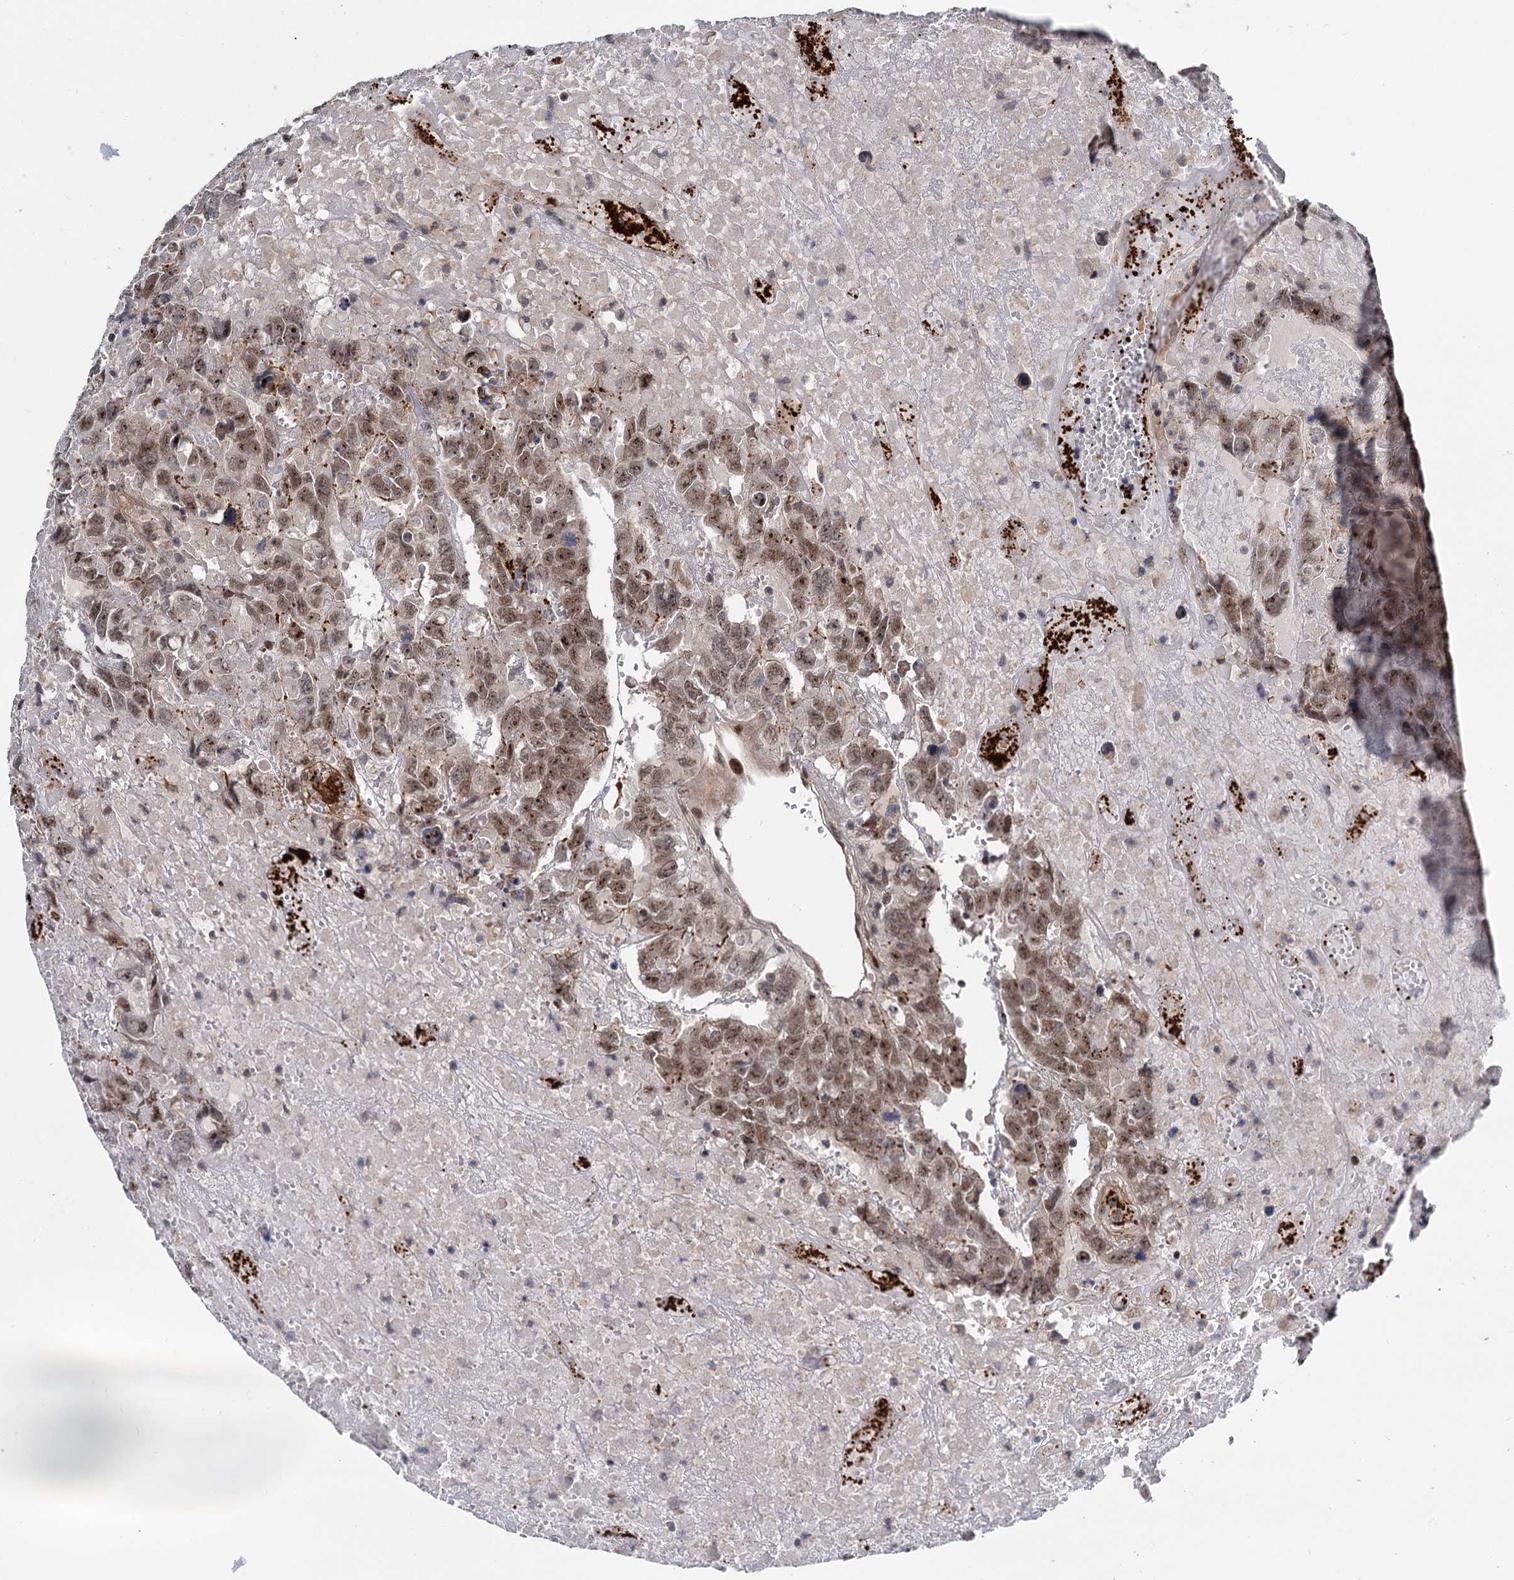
{"staining": {"intensity": "moderate", "quantity": ">75%", "location": "nuclear"}, "tissue": "testis cancer", "cell_type": "Tumor cells", "image_type": "cancer", "snomed": [{"axis": "morphology", "description": "Carcinoma, Embryonal, NOS"}, {"axis": "topography", "description": "Testis"}], "caption": "Immunohistochemistry of testis embryonal carcinoma displays medium levels of moderate nuclear staining in about >75% of tumor cells. Immunohistochemistry stains the protein of interest in brown and the nuclei are stained blue.", "gene": "MBD6", "patient": {"sex": "male", "age": 45}}